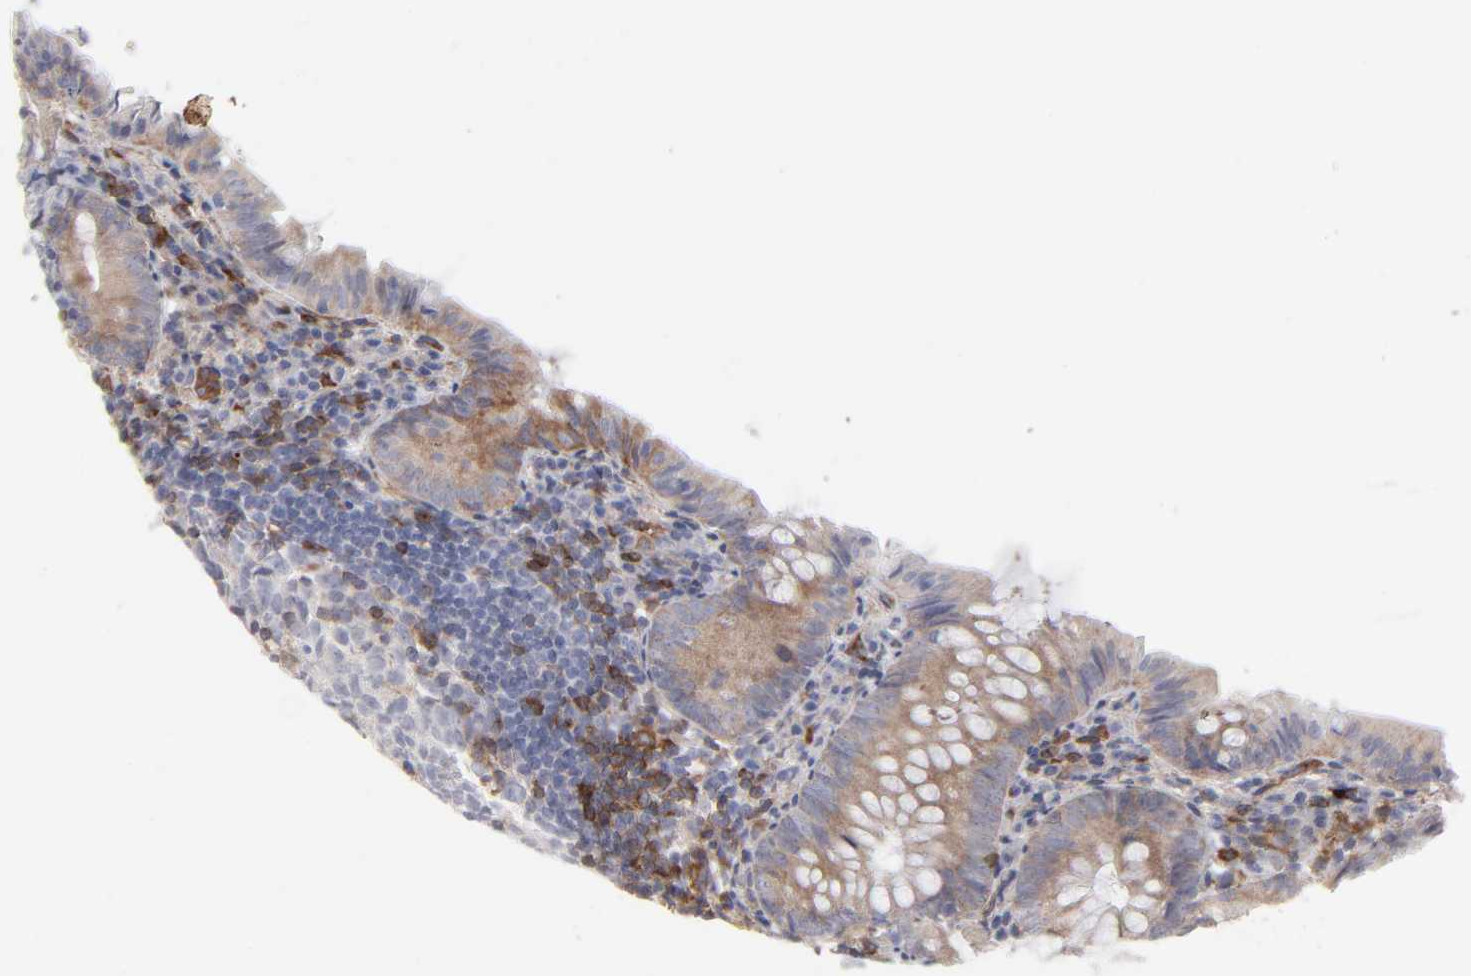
{"staining": {"intensity": "weak", "quantity": ">75%", "location": "cytoplasmic/membranous"}, "tissue": "appendix", "cell_type": "Glandular cells", "image_type": "normal", "snomed": [{"axis": "morphology", "description": "Normal tissue, NOS"}, {"axis": "topography", "description": "Appendix"}], "caption": "This is a micrograph of IHC staining of normal appendix, which shows weak expression in the cytoplasmic/membranous of glandular cells.", "gene": "PXN", "patient": {"sex": "female", "age": 10}}